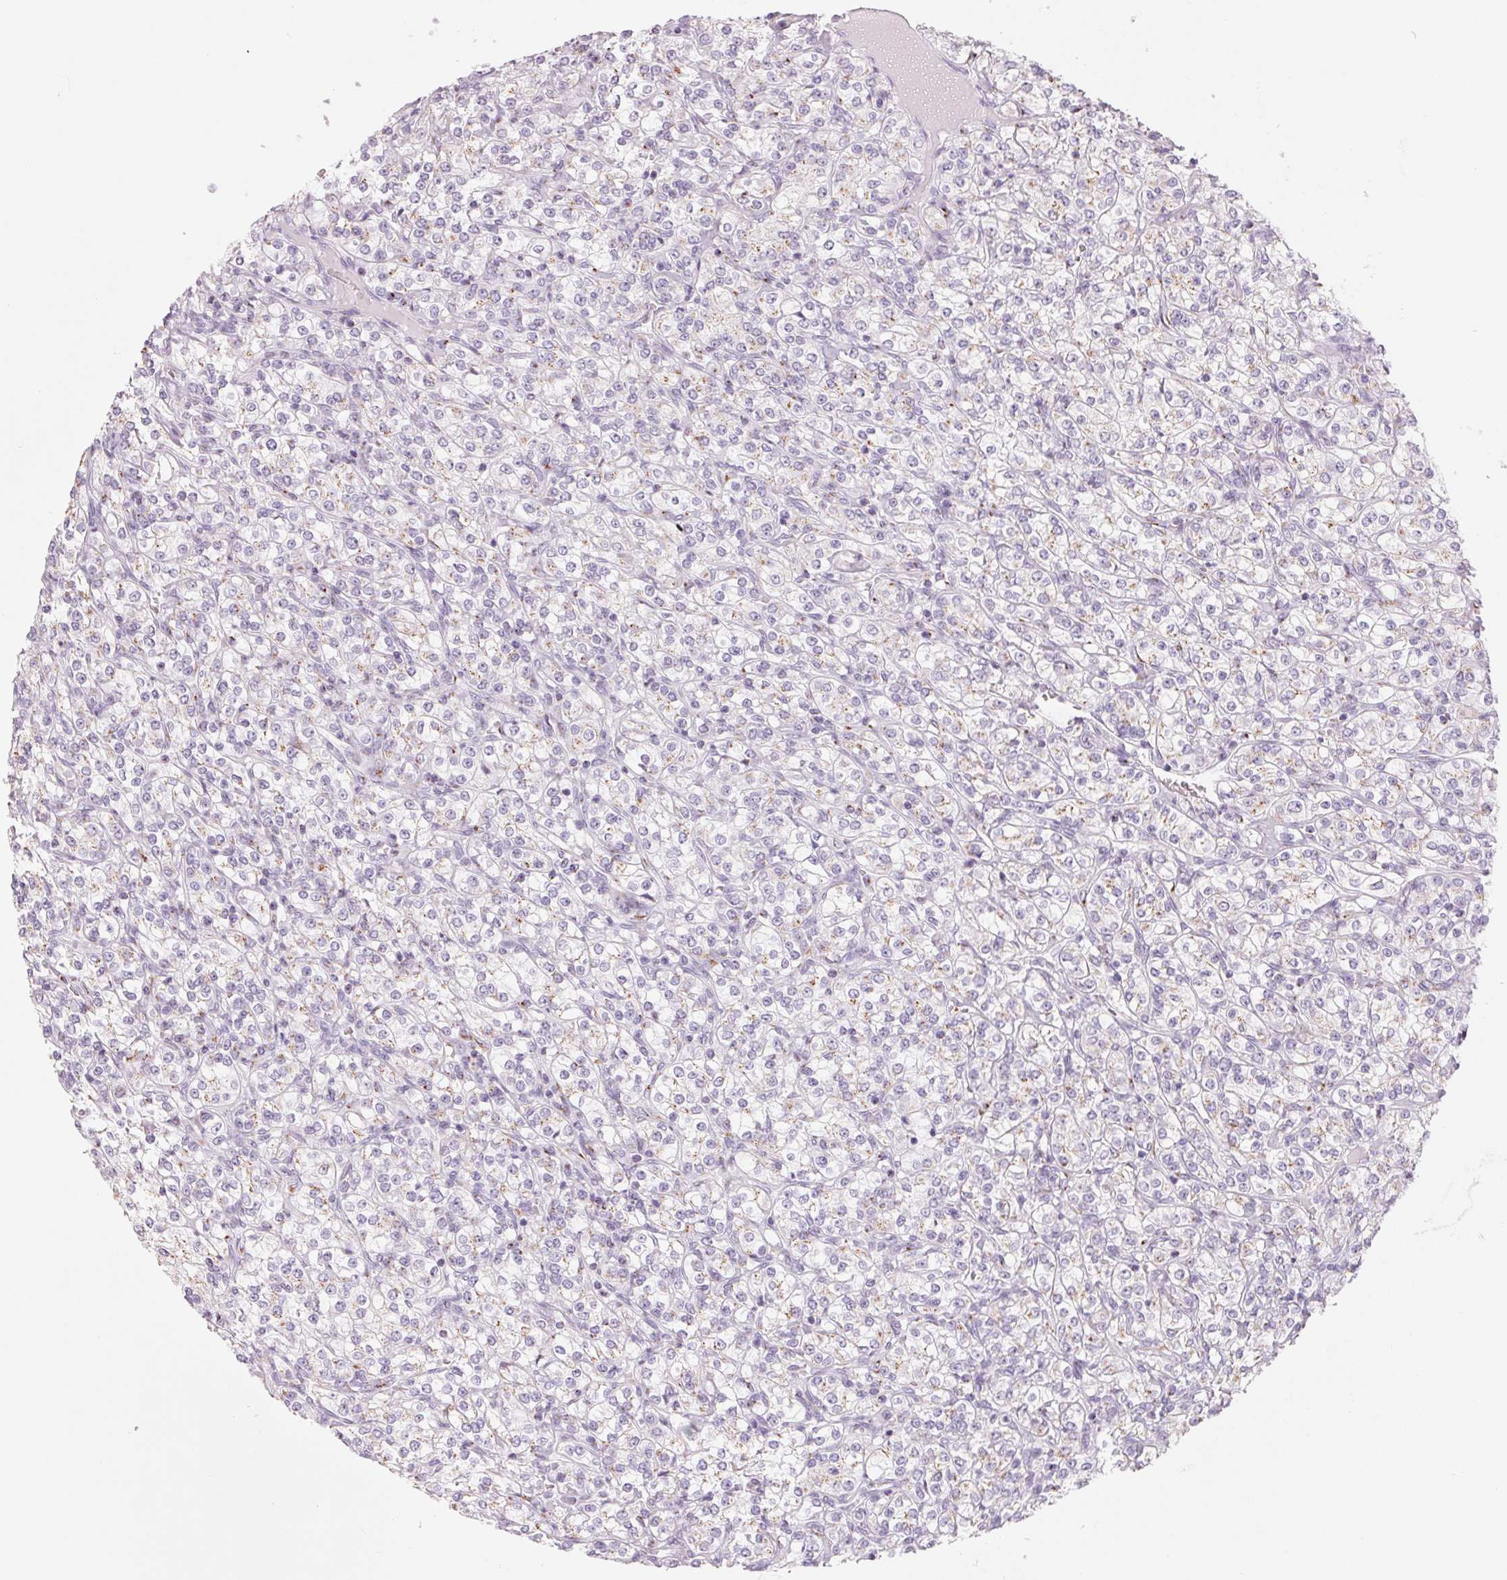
{"staining": {"intensity": "weak", "quantity": "<25%", "location": "cytoplasmic/membranous"}, "tissue": "renal cancer", "cell_type": "Tumor cells", "image_type": "cancer", "snomed": [{"axis": "morphology", "description": "Adenocarcinoma, NOS"}, {"axis": "topography", "description": "Kidney"}], "caption": "A histopathology image of human renal cancer is negative for staining in tumor cells.", "gene": "GALNT7", "patient": {"sex": "male", "age": 77}}